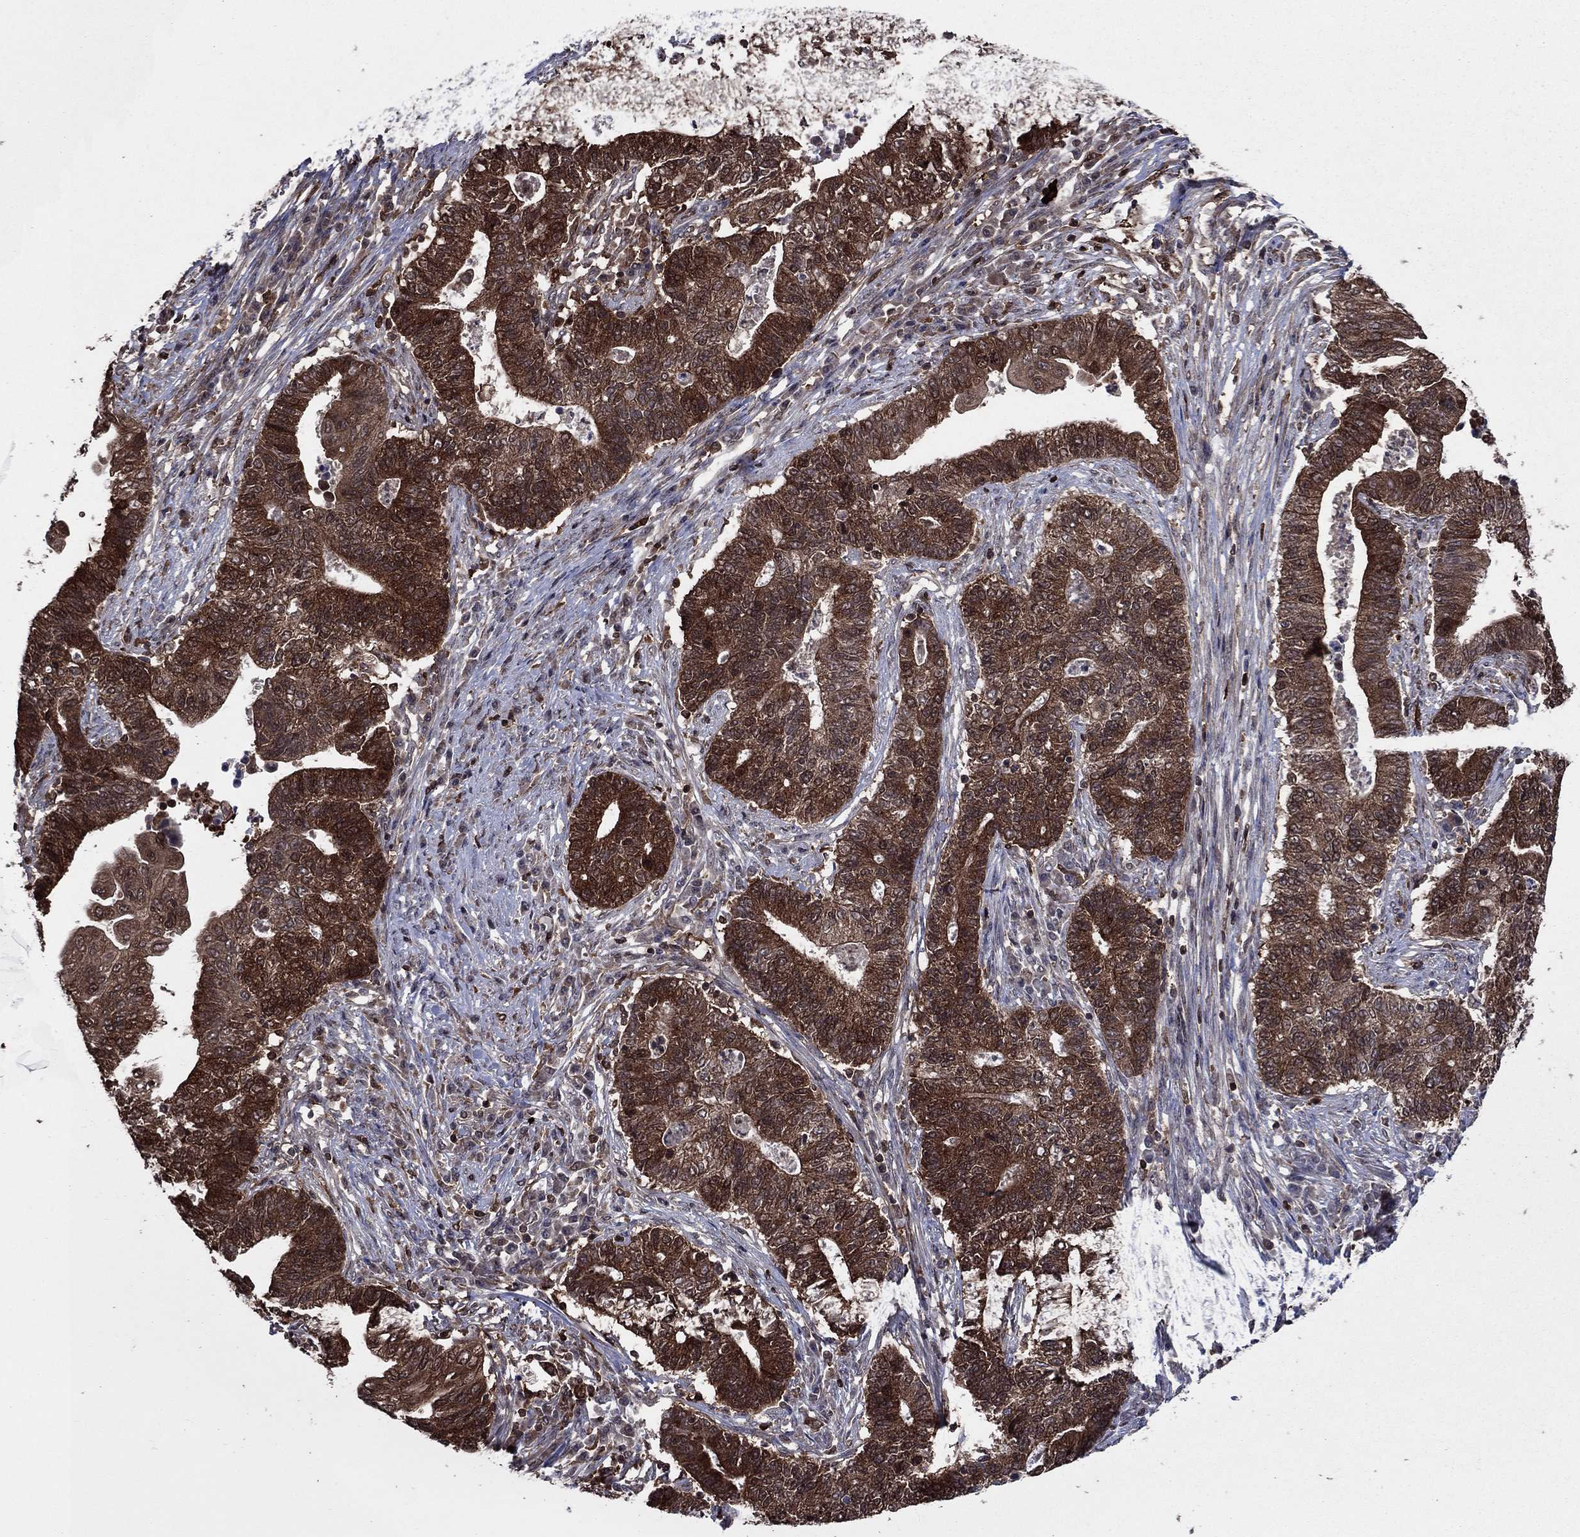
{"staining": {"intensity": "strong", "quantity": ">75%", "location": "cytoplasmic/membranous"}, "tissue": "endometrial cancer", "cell_type": "Tumor cells", "image_type": "cancer", "snomed": [{"axis": "morphology", "description": "Adenocarcinoma, NOS"}, {"axis": "topography", "description": "Uterus"}, {"axis": "topography", "description": "Endometrium"}], "caption": "Strong cytoplasmic/membranous positivity for a protein is identified in approximately >75% of tumor cells of endometrial cancer using immunohistochemistry (IHC).", "gene": "CACYBP", "patient": {"sex": "female", "age": 54}}